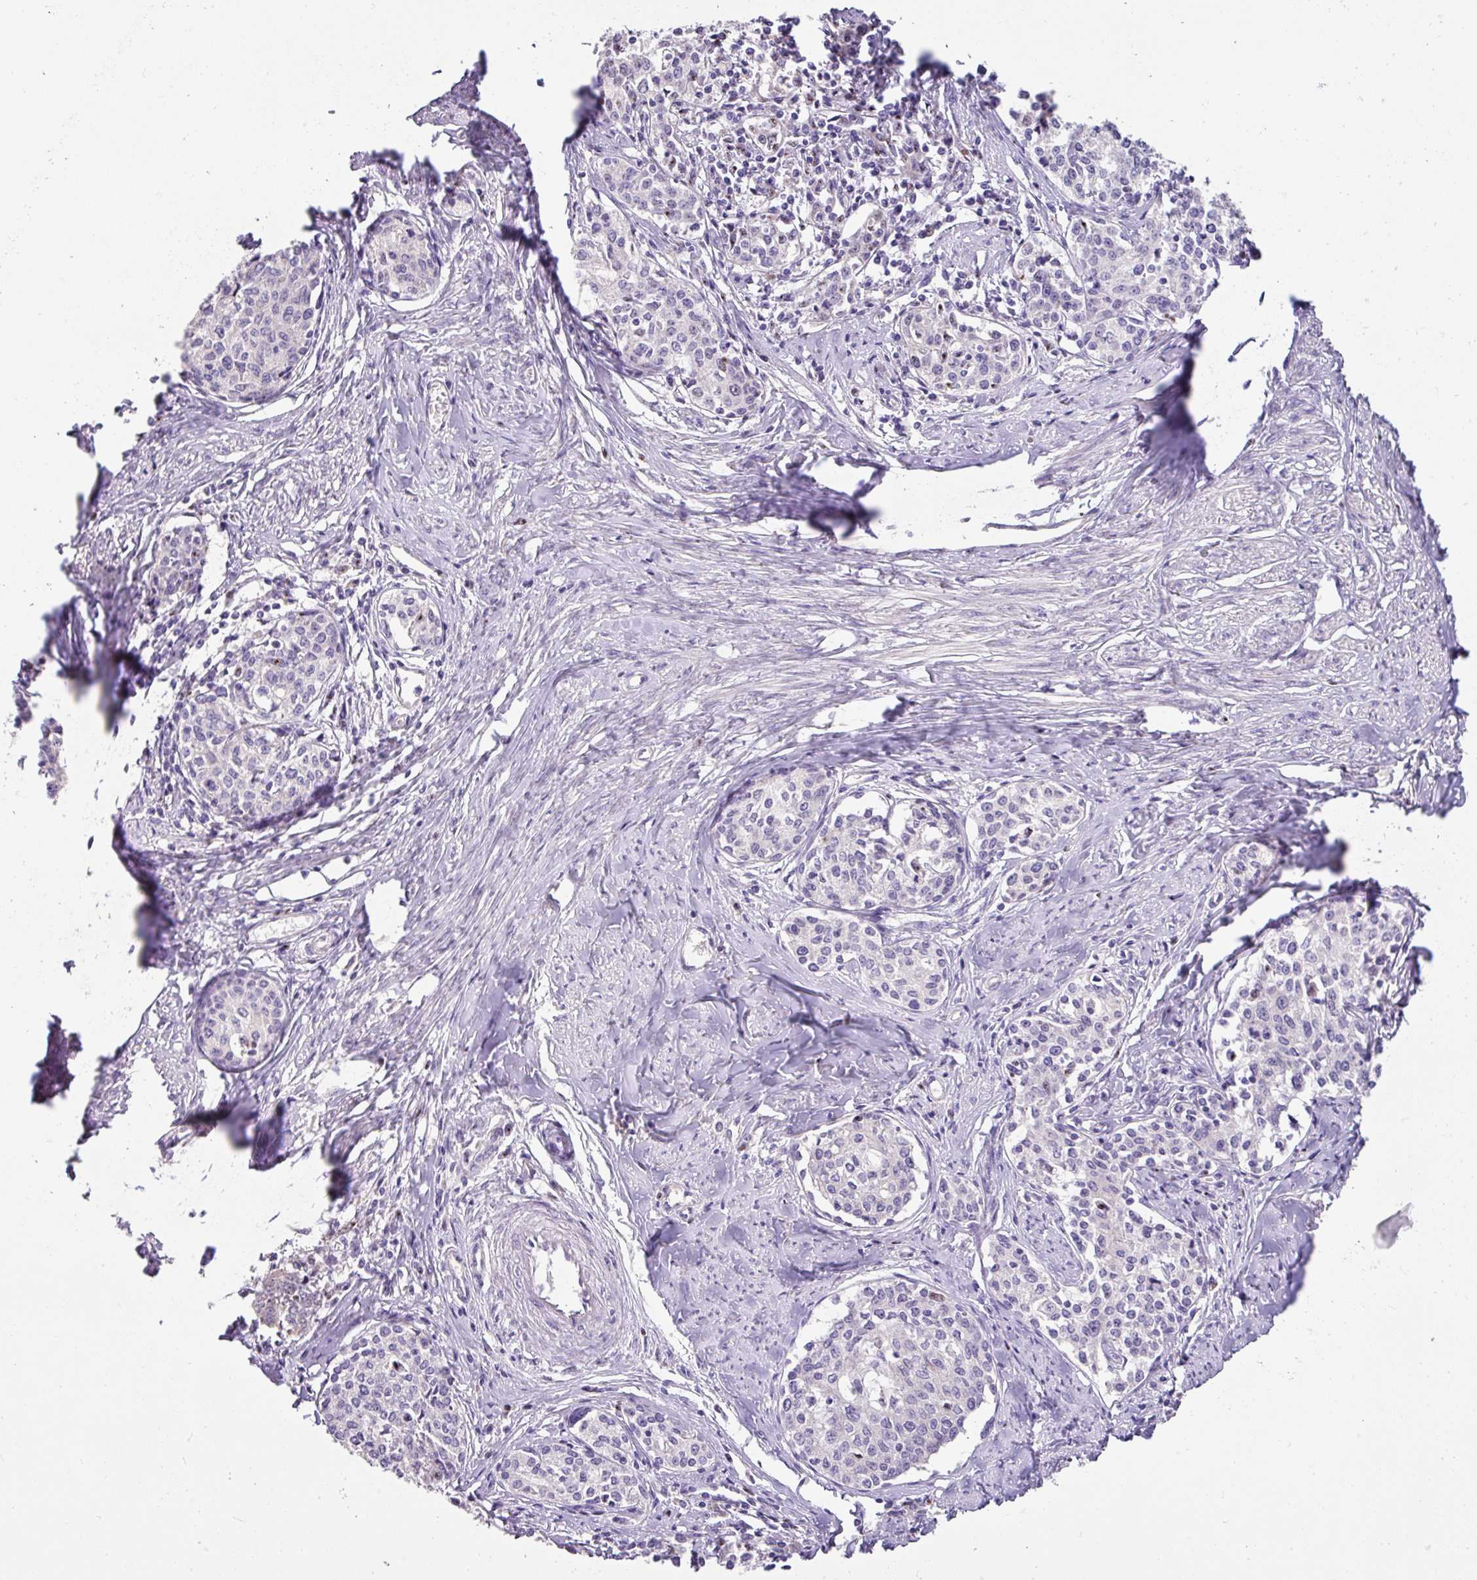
{"staining": {"intensity": "negative", "quantity": "none", "location": "none"}, "tissue": "cervical cancer", "cell_type": "Tumor cells", "image_type": "cancer", "snomed": [{"axis": "morphology", "description": "Squamous cell carcinoma, NOS"}, {"axis": "morphology", "description": "Adenocarcinoma, NOS"}, {"axis": "topography", "description": "Cervix"}], "caption": "The photomicrograph shows no significant positivity in tumor cells of cervical squamous cell carcinoma.", "gene": "ZG16", "patient": {"sex": "female", "age": 52}}